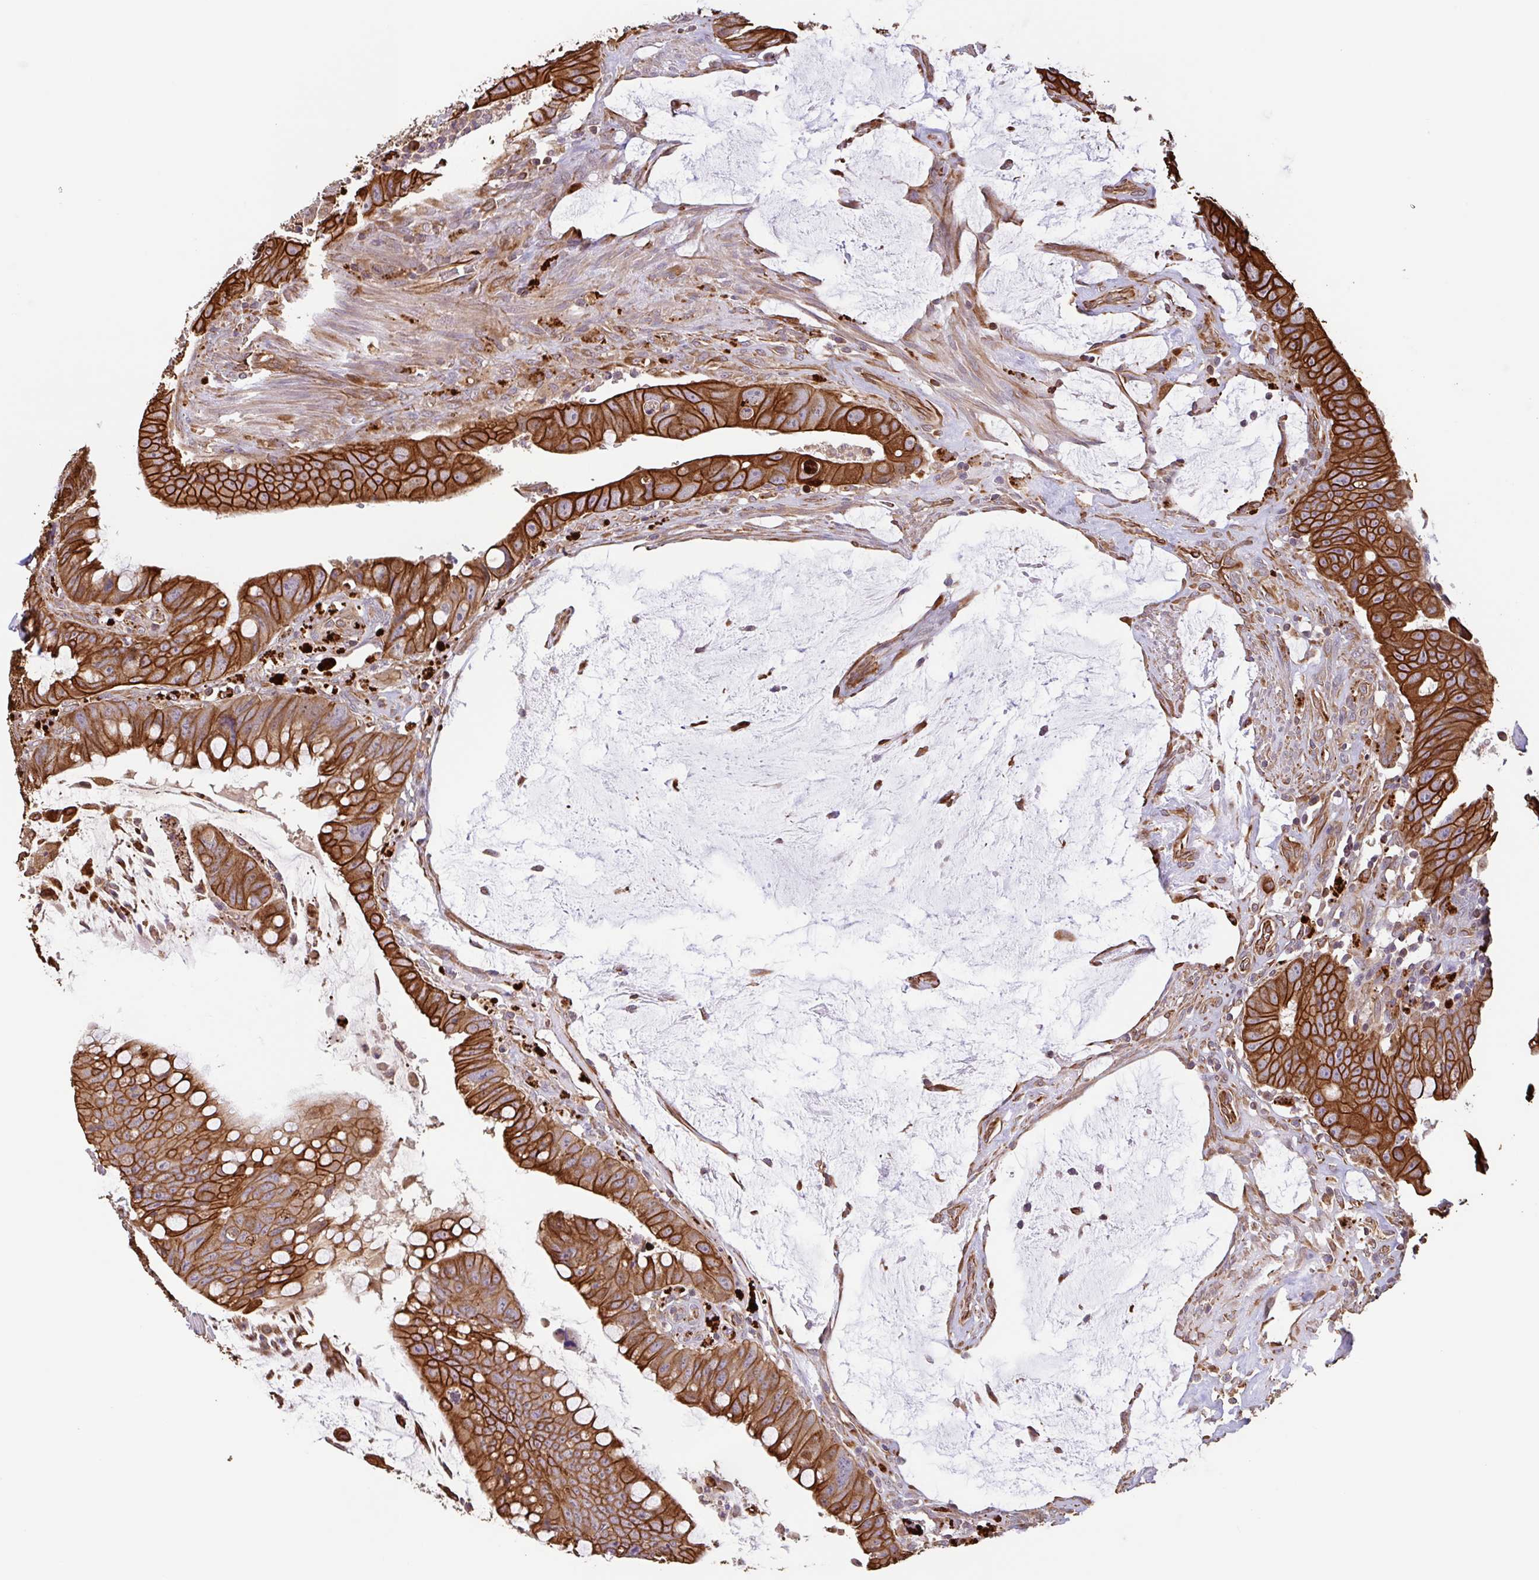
{"staining": {"intensity": "strong", "quantity": ">75%", "location": "cytoplasmic/membranous"}, "tissue": "colorectal cancer", "cell_type": "Tumor cells", "image_type": "cancer", "snomed": [{"axis": "morphology", "description": "Adenocarcinoma, NOS"}, {"axis": "topography", "description": "Rectum"}], "caption": "Strong cytoplasmic/membranous protein positivity is identified in approximately >75% of tumor cells in colorectal cancer (adenocarcinoma).", "gene": "ZNF790", "patient": {"sex": "male", "age": 78}}